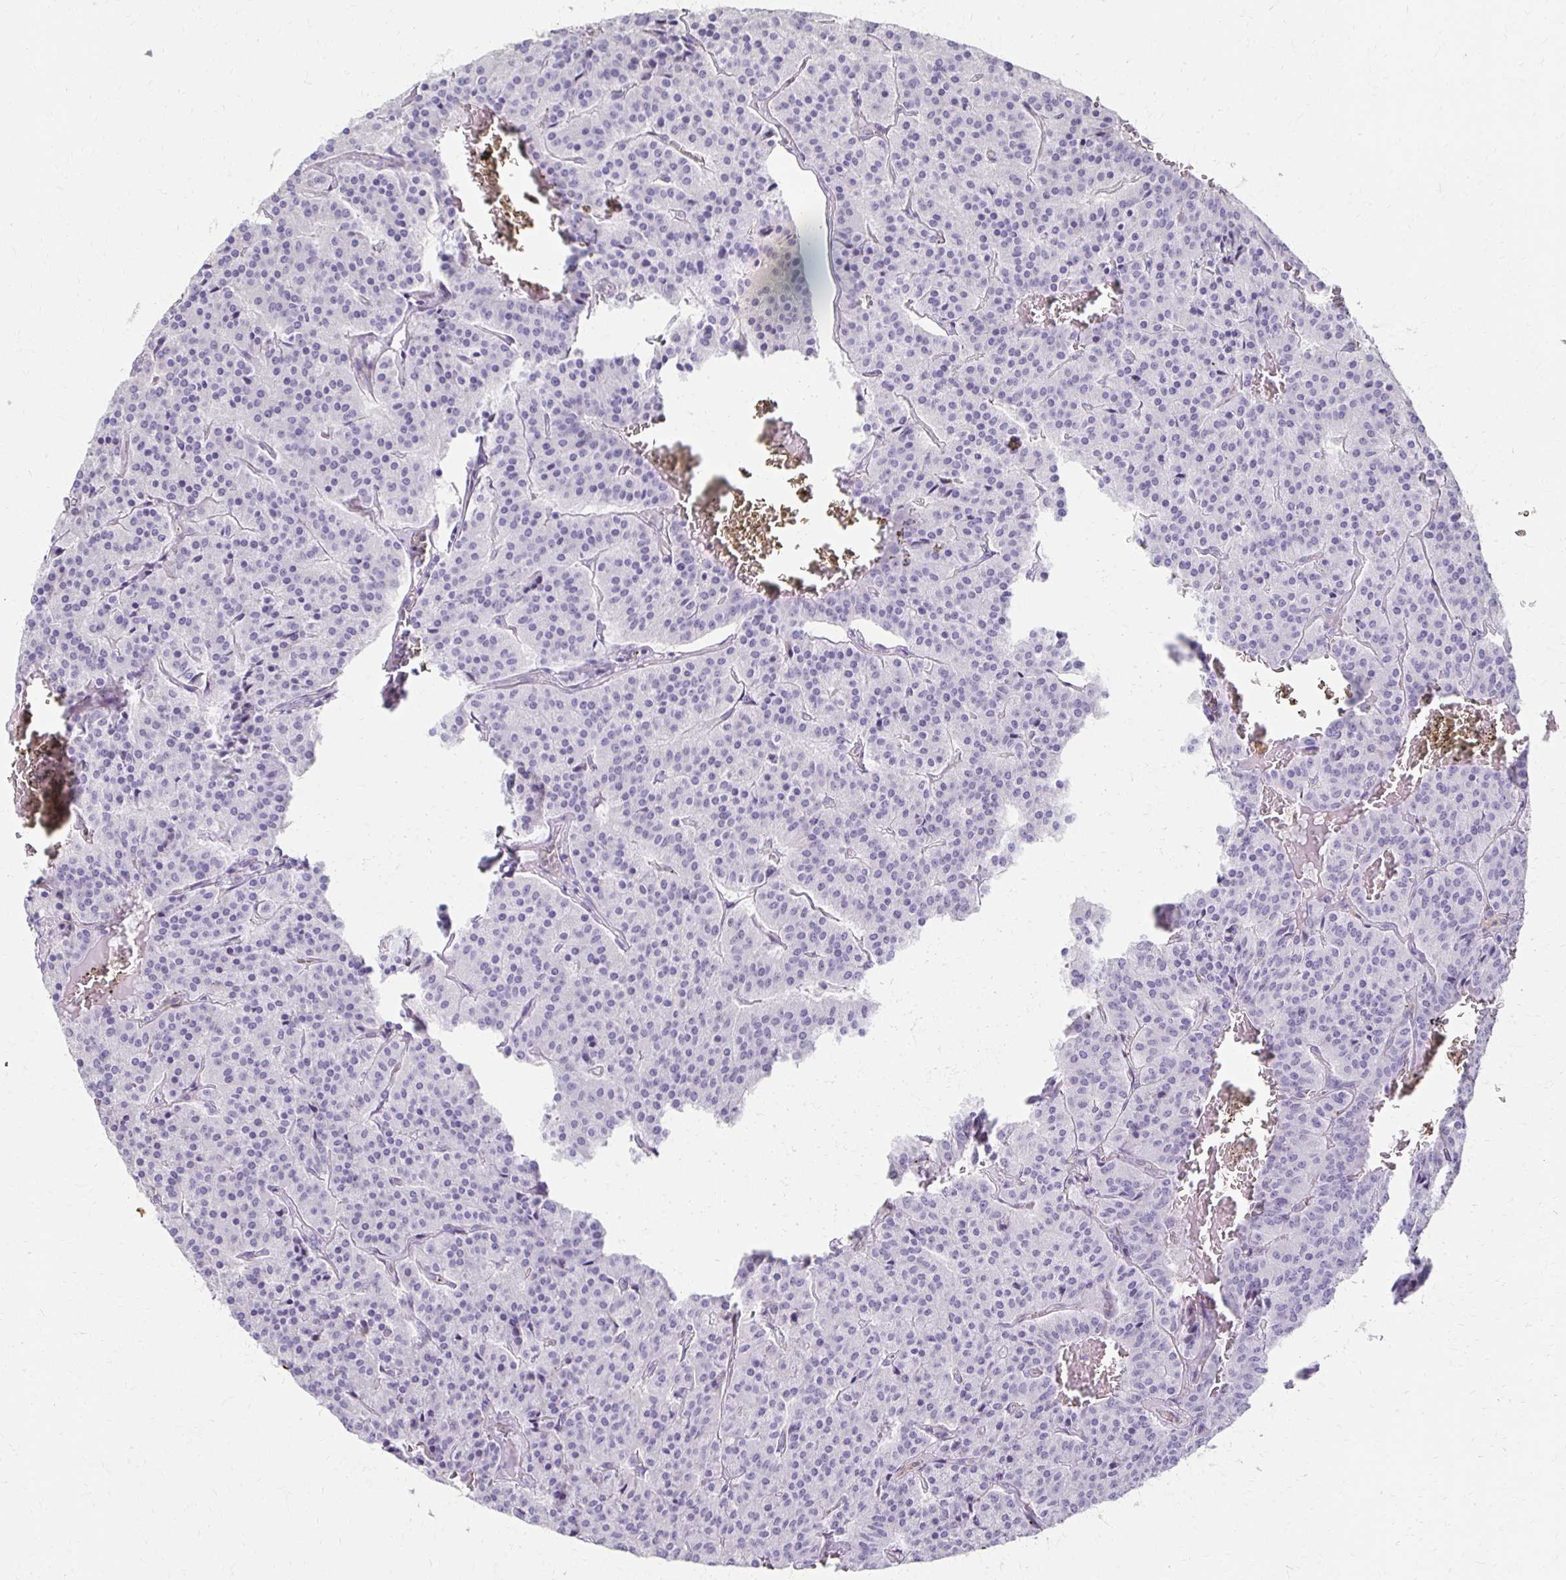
{"staining": {"intensity": "negative", "quantity": "none", "location": "none"}, "tissue": "carcinoid", "cell_type": "Tumor cells", "image_type": "cancer", "snomed": [{"axis": "morphology", "description": "Carcinoid, malignant, NOS"}, {"axis": "topography", "description": "Lung"}], "caption": "Immunohistochemistry of malignant carcinoid reveals no expression in tumor cells. (DAB (3,3'-diaminobenzidine) IHC, high magnification).", "gene": "BBS12", "patient": {"sex": "male", "age": 70}}